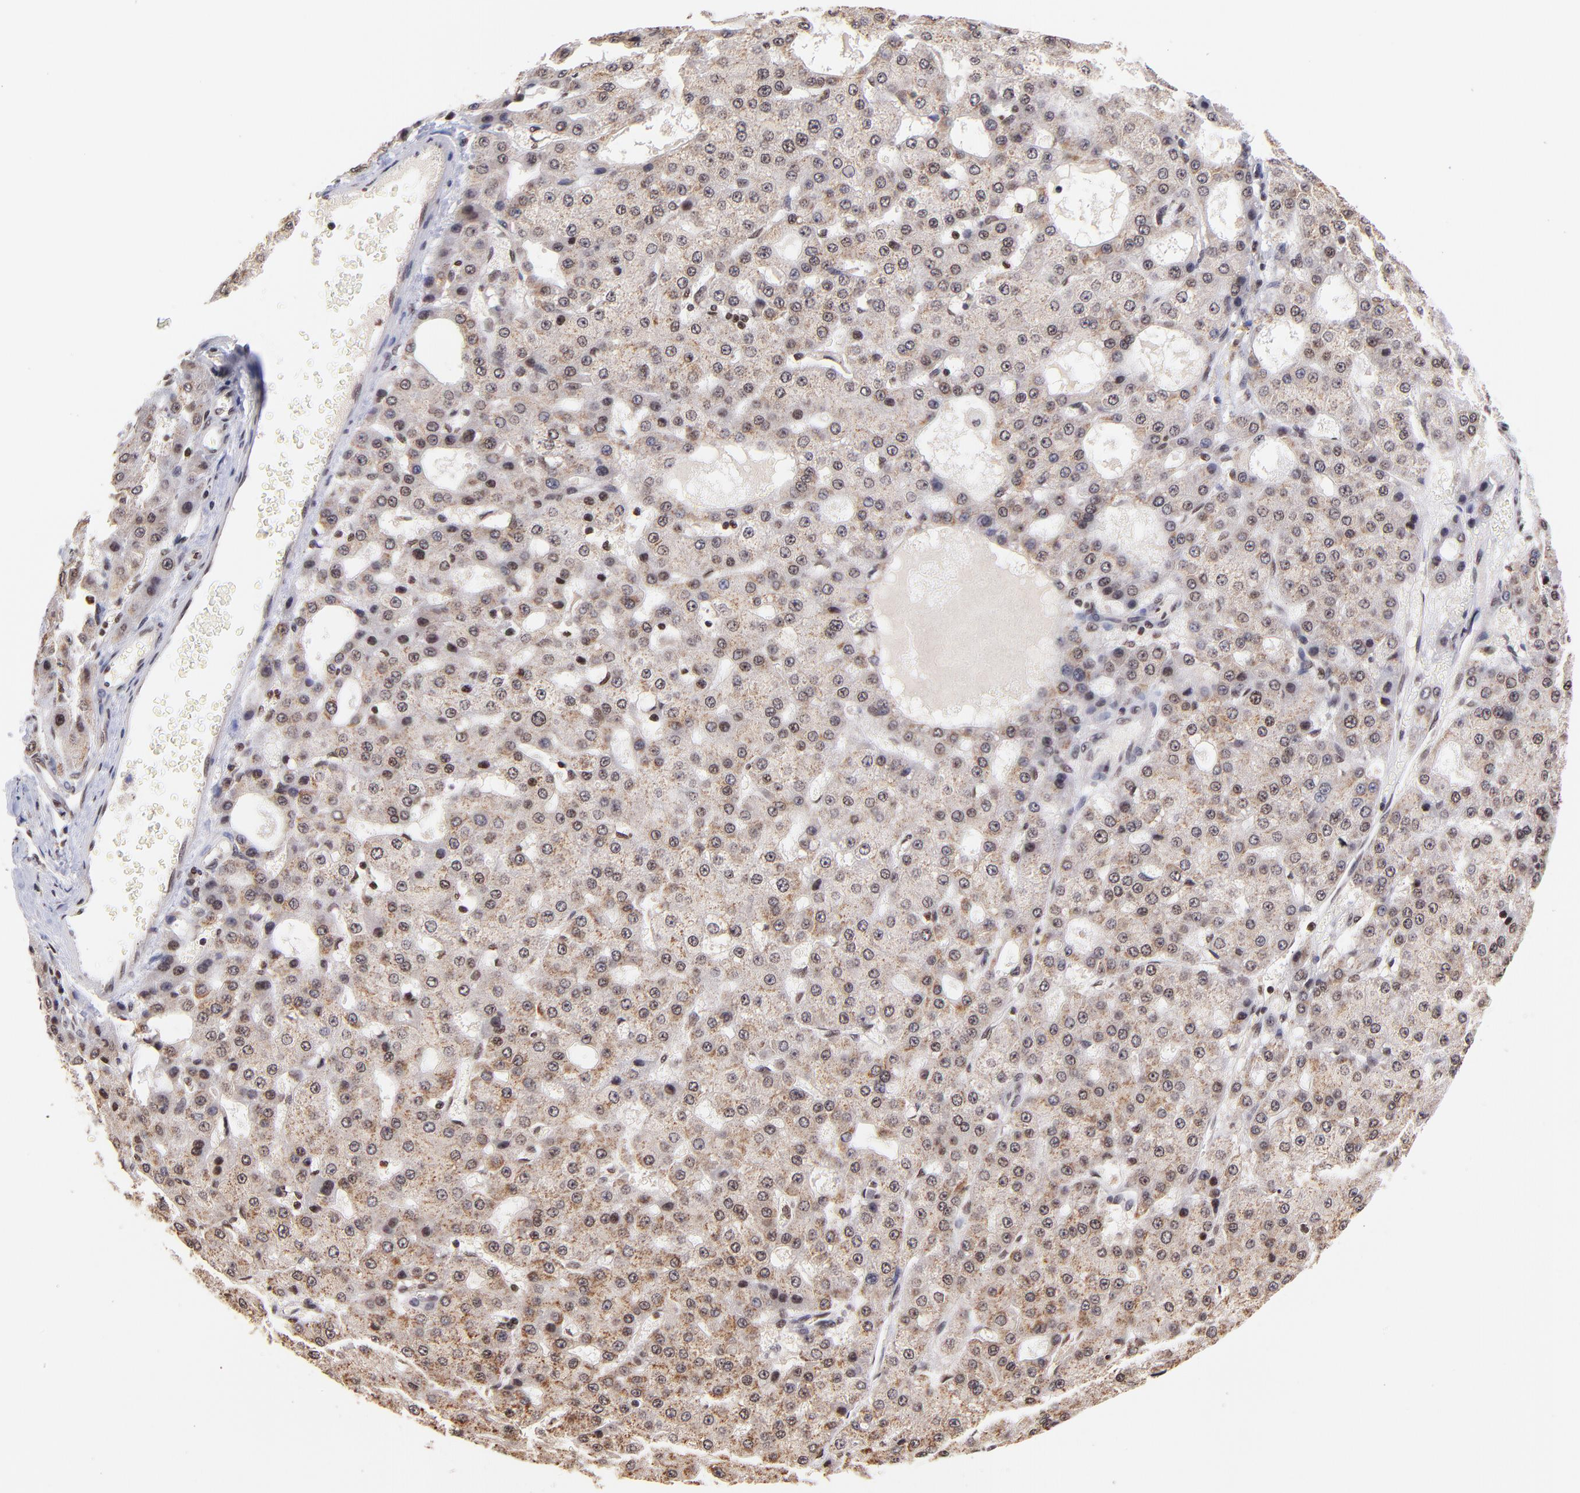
{"staining": {"intensity": "moderate", "quantity": ">75%", "location": "cytoplasmic/membranous"}, "tissue": "liver cancer", "cell_type": "Tumor cells", "image_type": "cancer", "snomed": [{"axis": "morphology", "description": "Carcinoma, Hepatocellular, NOS"}, {"axis": "topography", "description": "Liver"}], "caption": "DAB (3,3'-diaminobenzidine) immunohistochemical staining of liver cancer reveals moderate cytoplasmic/membranous protein expression in approximately >75% of tumor cells. (DAB IHC with brightfield microscopy, high magnification).", "gene": "WDR25", "patient": {"sex": "male", "age": 47}}